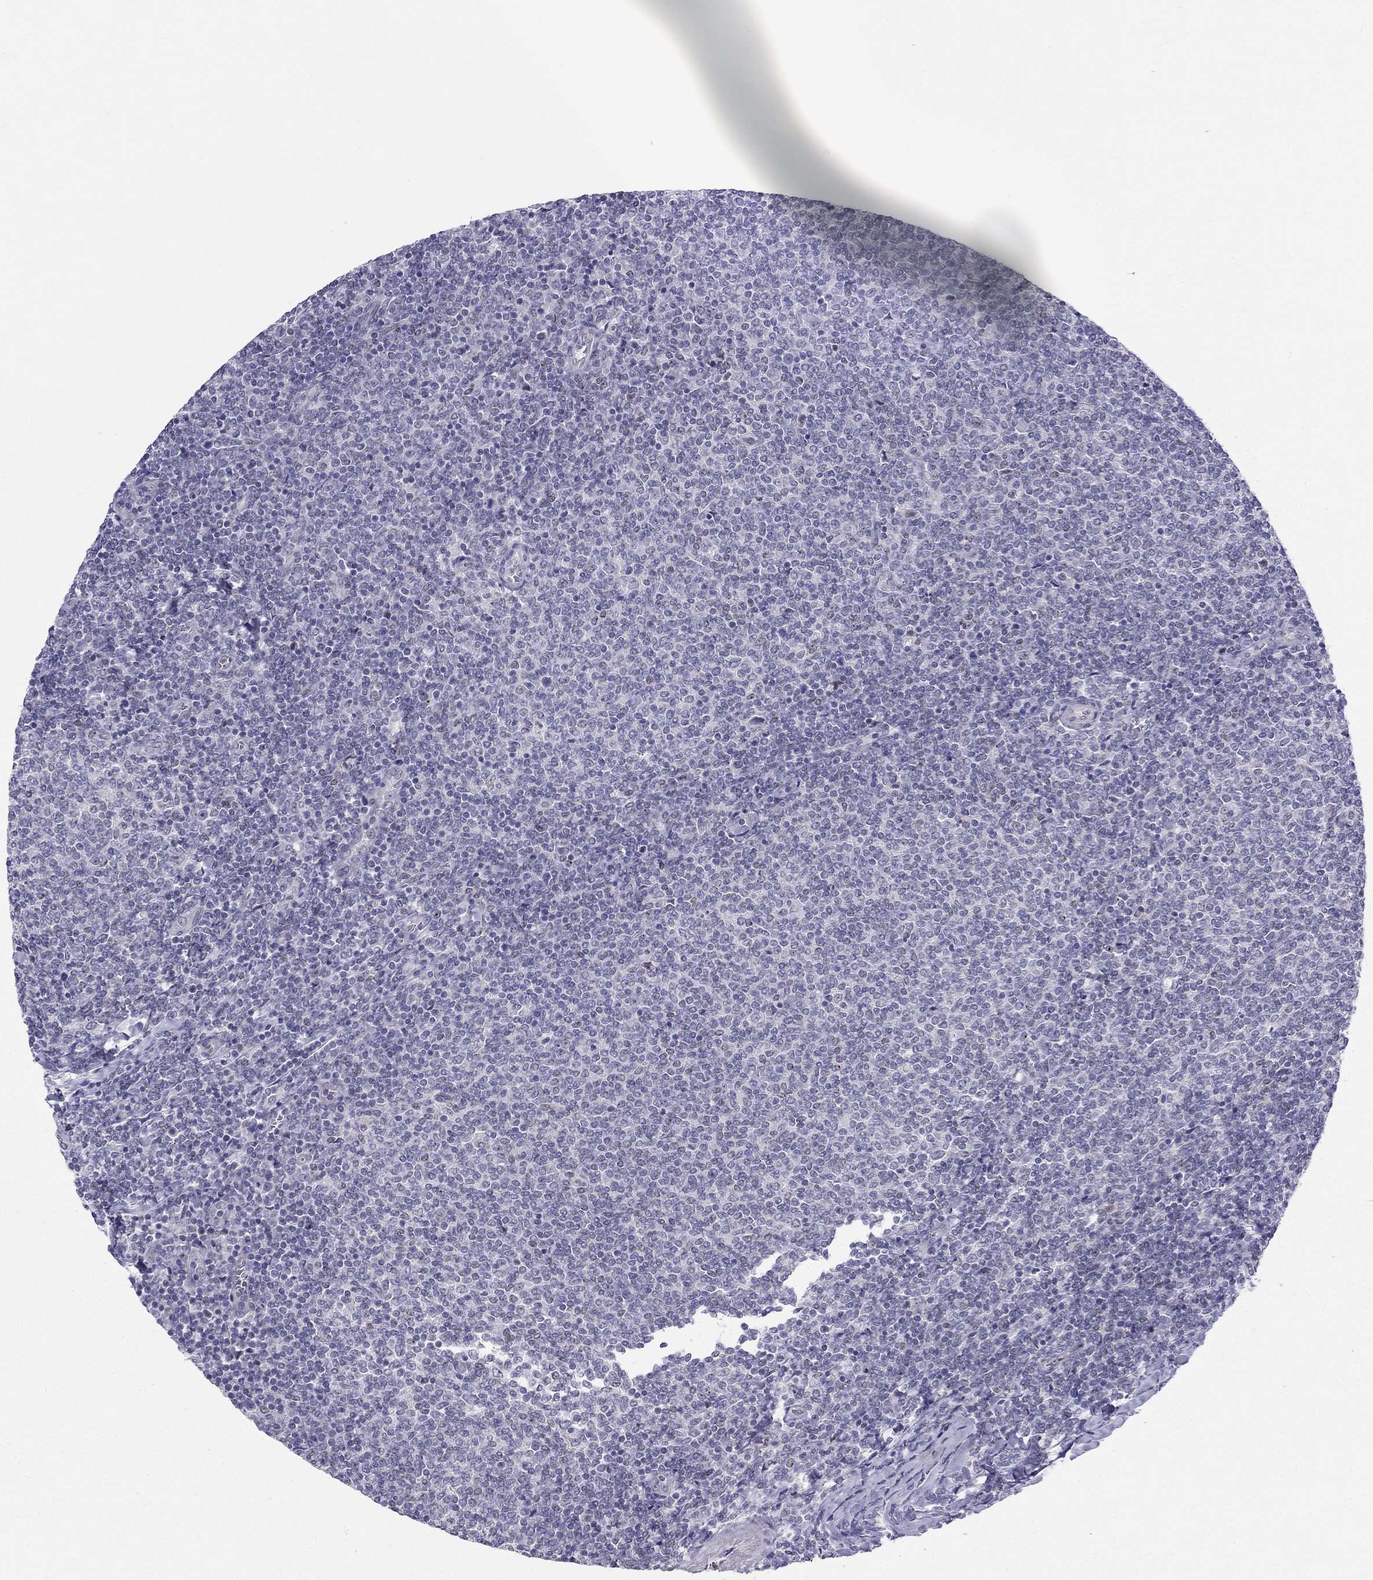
{"staining": {"intensity": "negative", "quantity": "none", "location": "none"}, "tissue": "lymphoma", "cell_type": "Tumor cells", "image_type": "cancer", "snomed": [{"axis": "morphology", "description": "Malignant lymphoma, non-Hodgkin's type, Low grade"}, {"axis": "topography", "description": "Lymph node"}], "caption": "DAB (3,3'-diaminobenzidine) immunohistochemical staining of low-grade malignant lymphoma, non-Hodgkin's type displays no significant expression in tumor cells. (DAB IHC, high magnification).", "gene": "BAG5", "patient": {"sex": "male", "age": 52}}